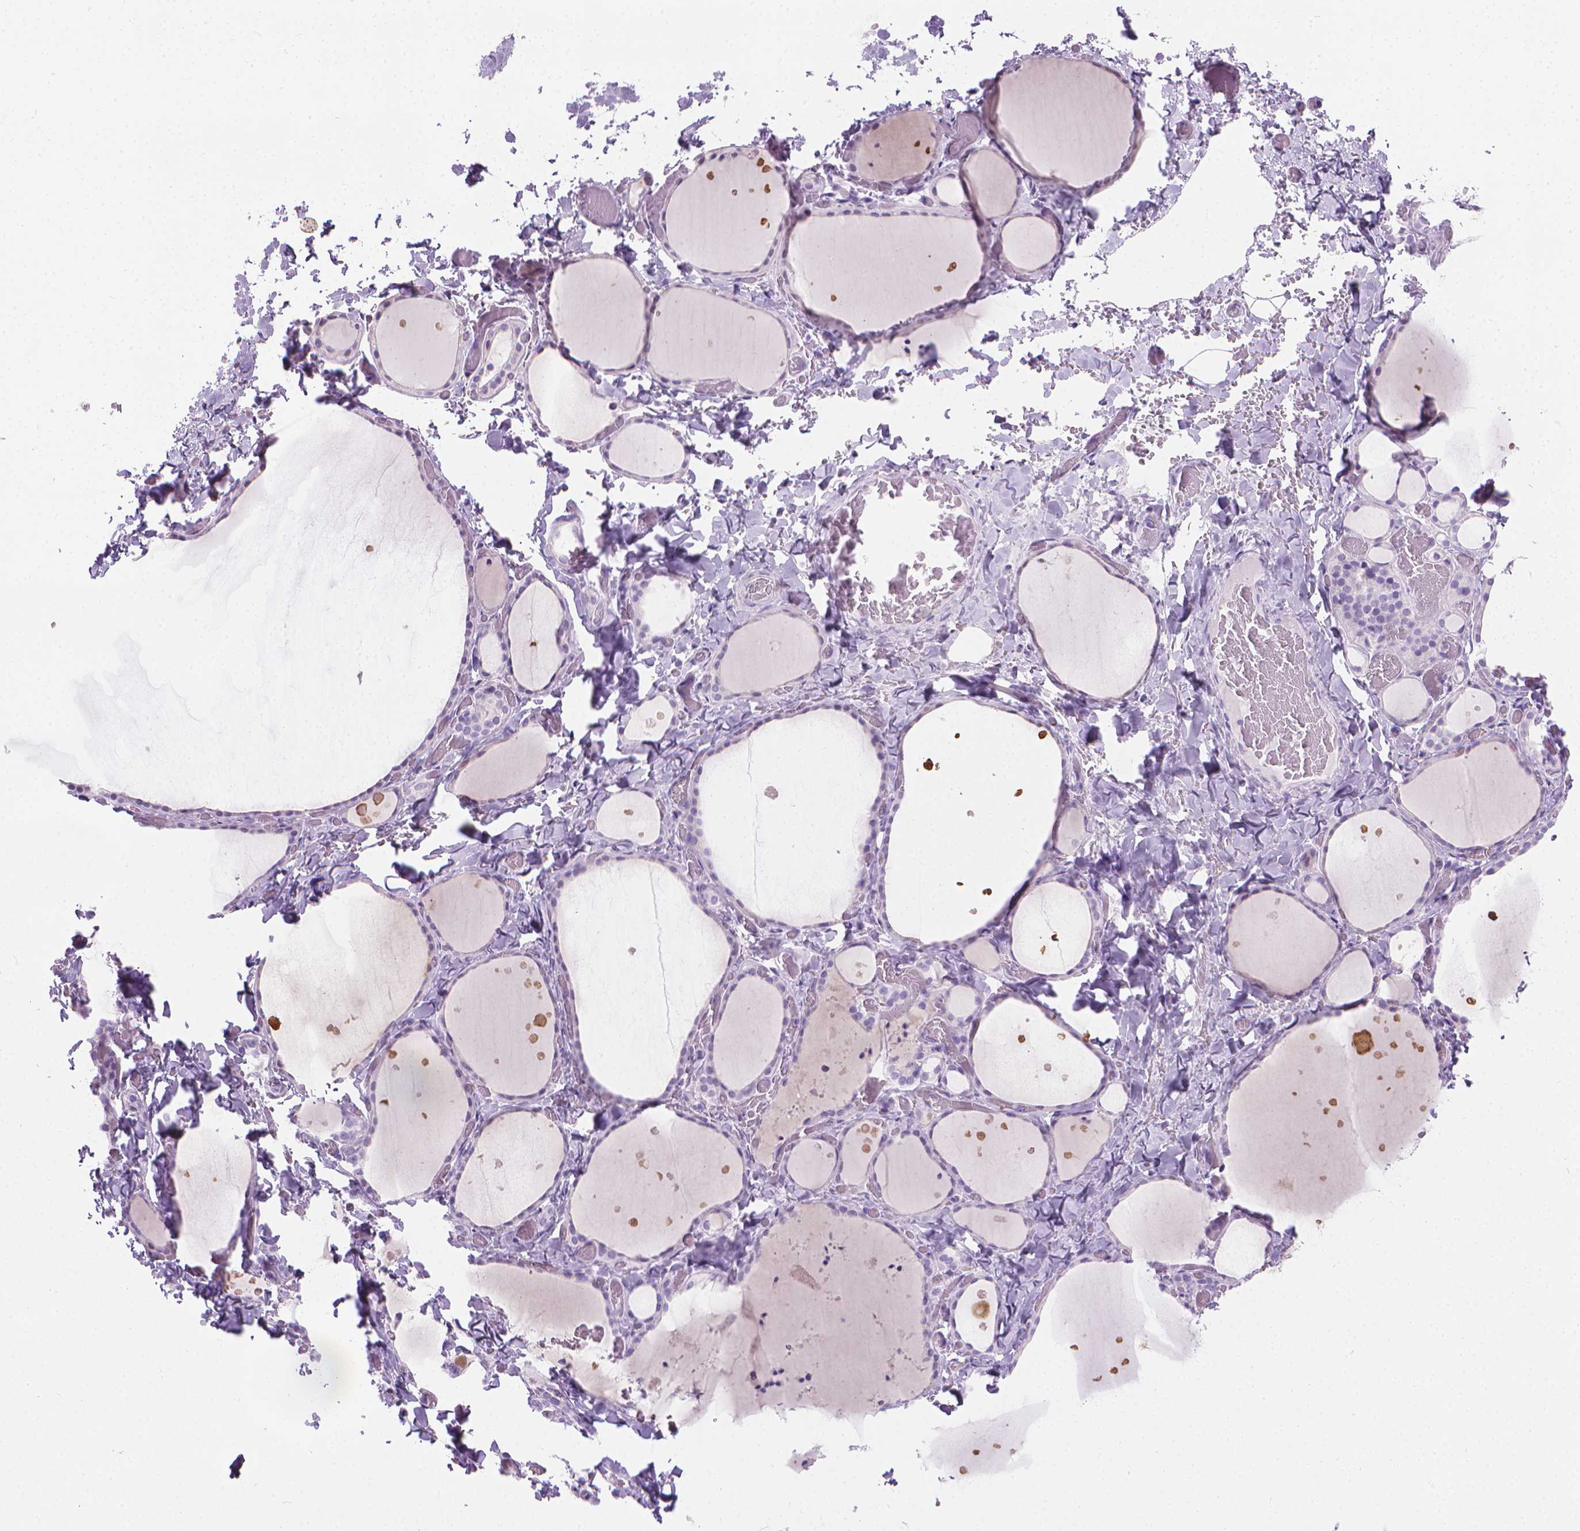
{"staining": {"intensity": "negative", "quantity": "none", "location": "none"}, "tissue": "thyroid gland", "cell_type": "Glandular cells", "image_type": "normal", "snomed": [{"axis": "morphology", "description": "Normal tissue, NOS"}, {"axis": "topography", "description": "Thyroid gland"}], "caption": "This is a photomicrograph of immunohistochemistry (IHC) staining of normal thyroid gland, which shows no positivity in glandular cells.", "gene": "CFAP52", "patient": {"sex": "female", "age": 36}}